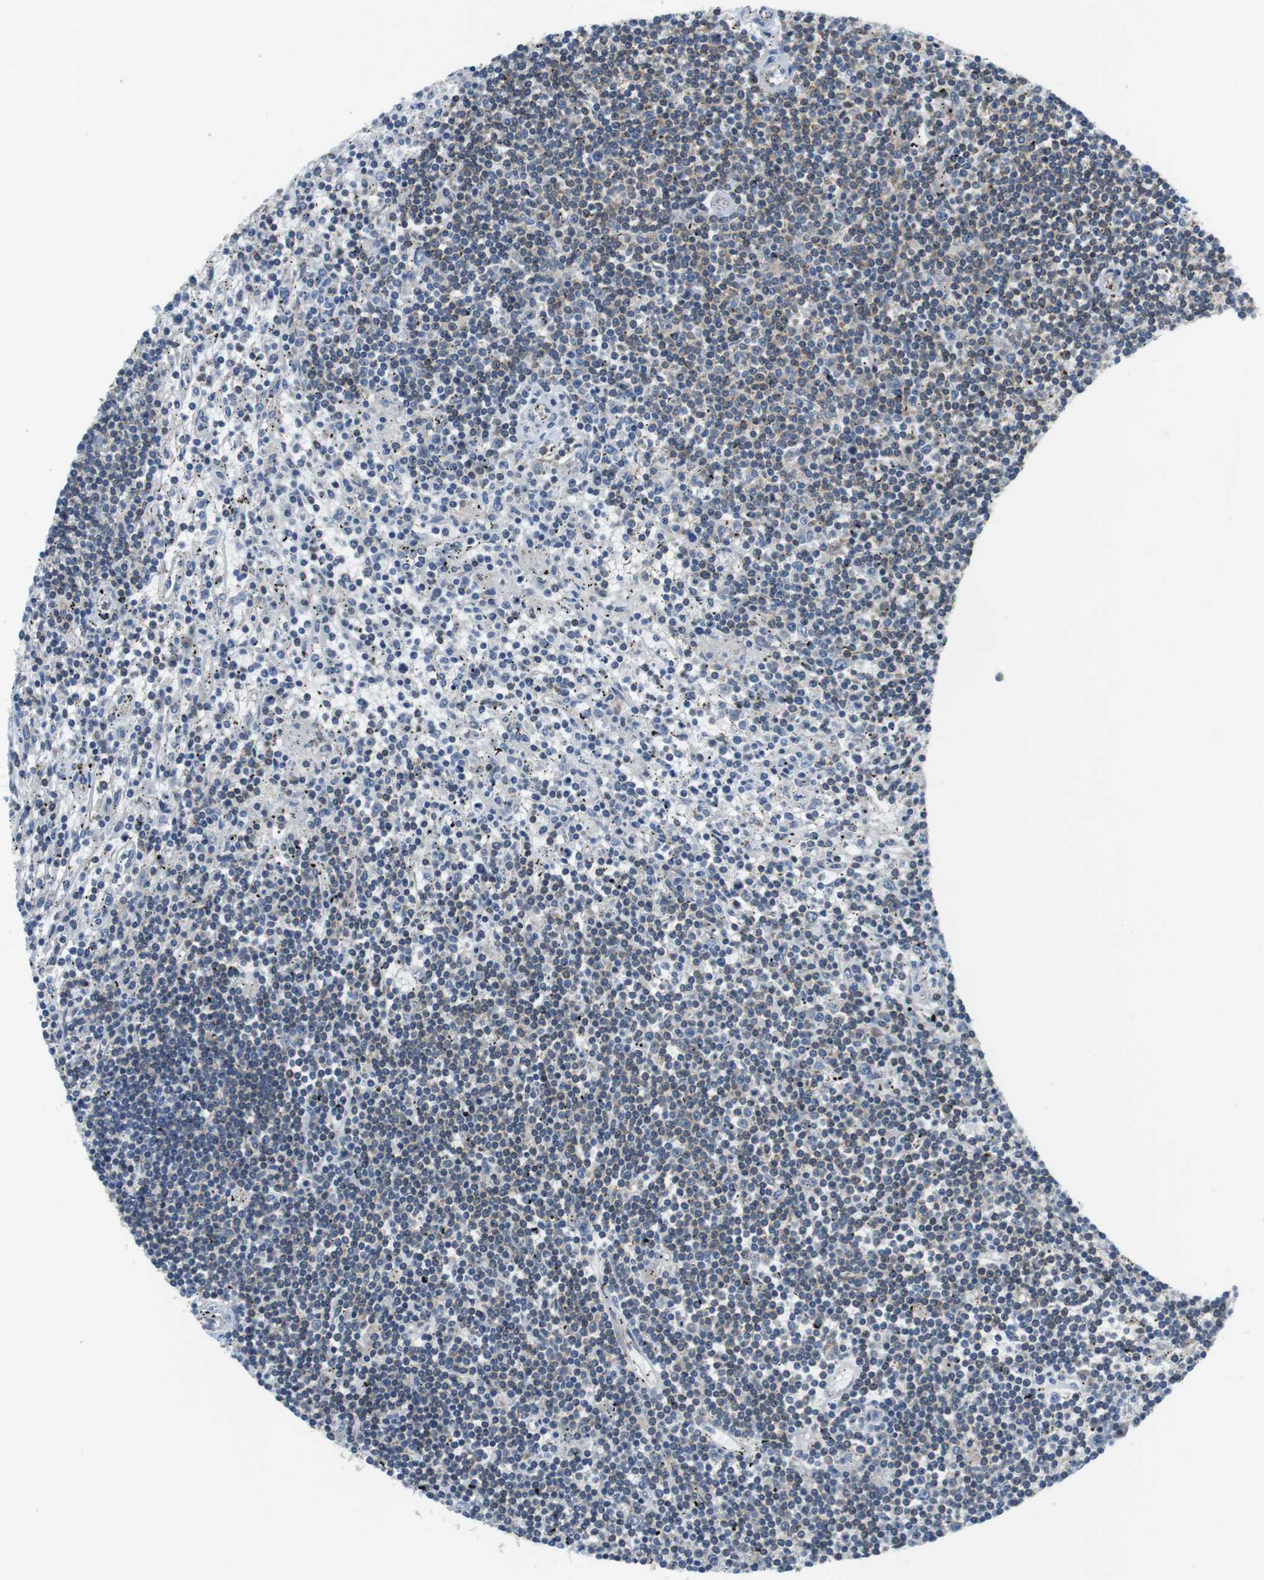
{"staining": {"intensity": "negative", "quantity": "none", "location": "none"}, "tissue": "lymphoma", "cell_type": "Tumor cells", "image_type": "cancer", "snomed": [{"axis": "morphology", "description": "Malignant lymphoma, non-Hodgkin's type, Low grade"}, {"axis": "topography", "description": "Spleen"}], "caption": "This is an immunohistochemistry image of human lymphoma. There is no staining in tumor cells.", "gene": "DCLK1", "patient": {"sex": "male", "age": 76}}